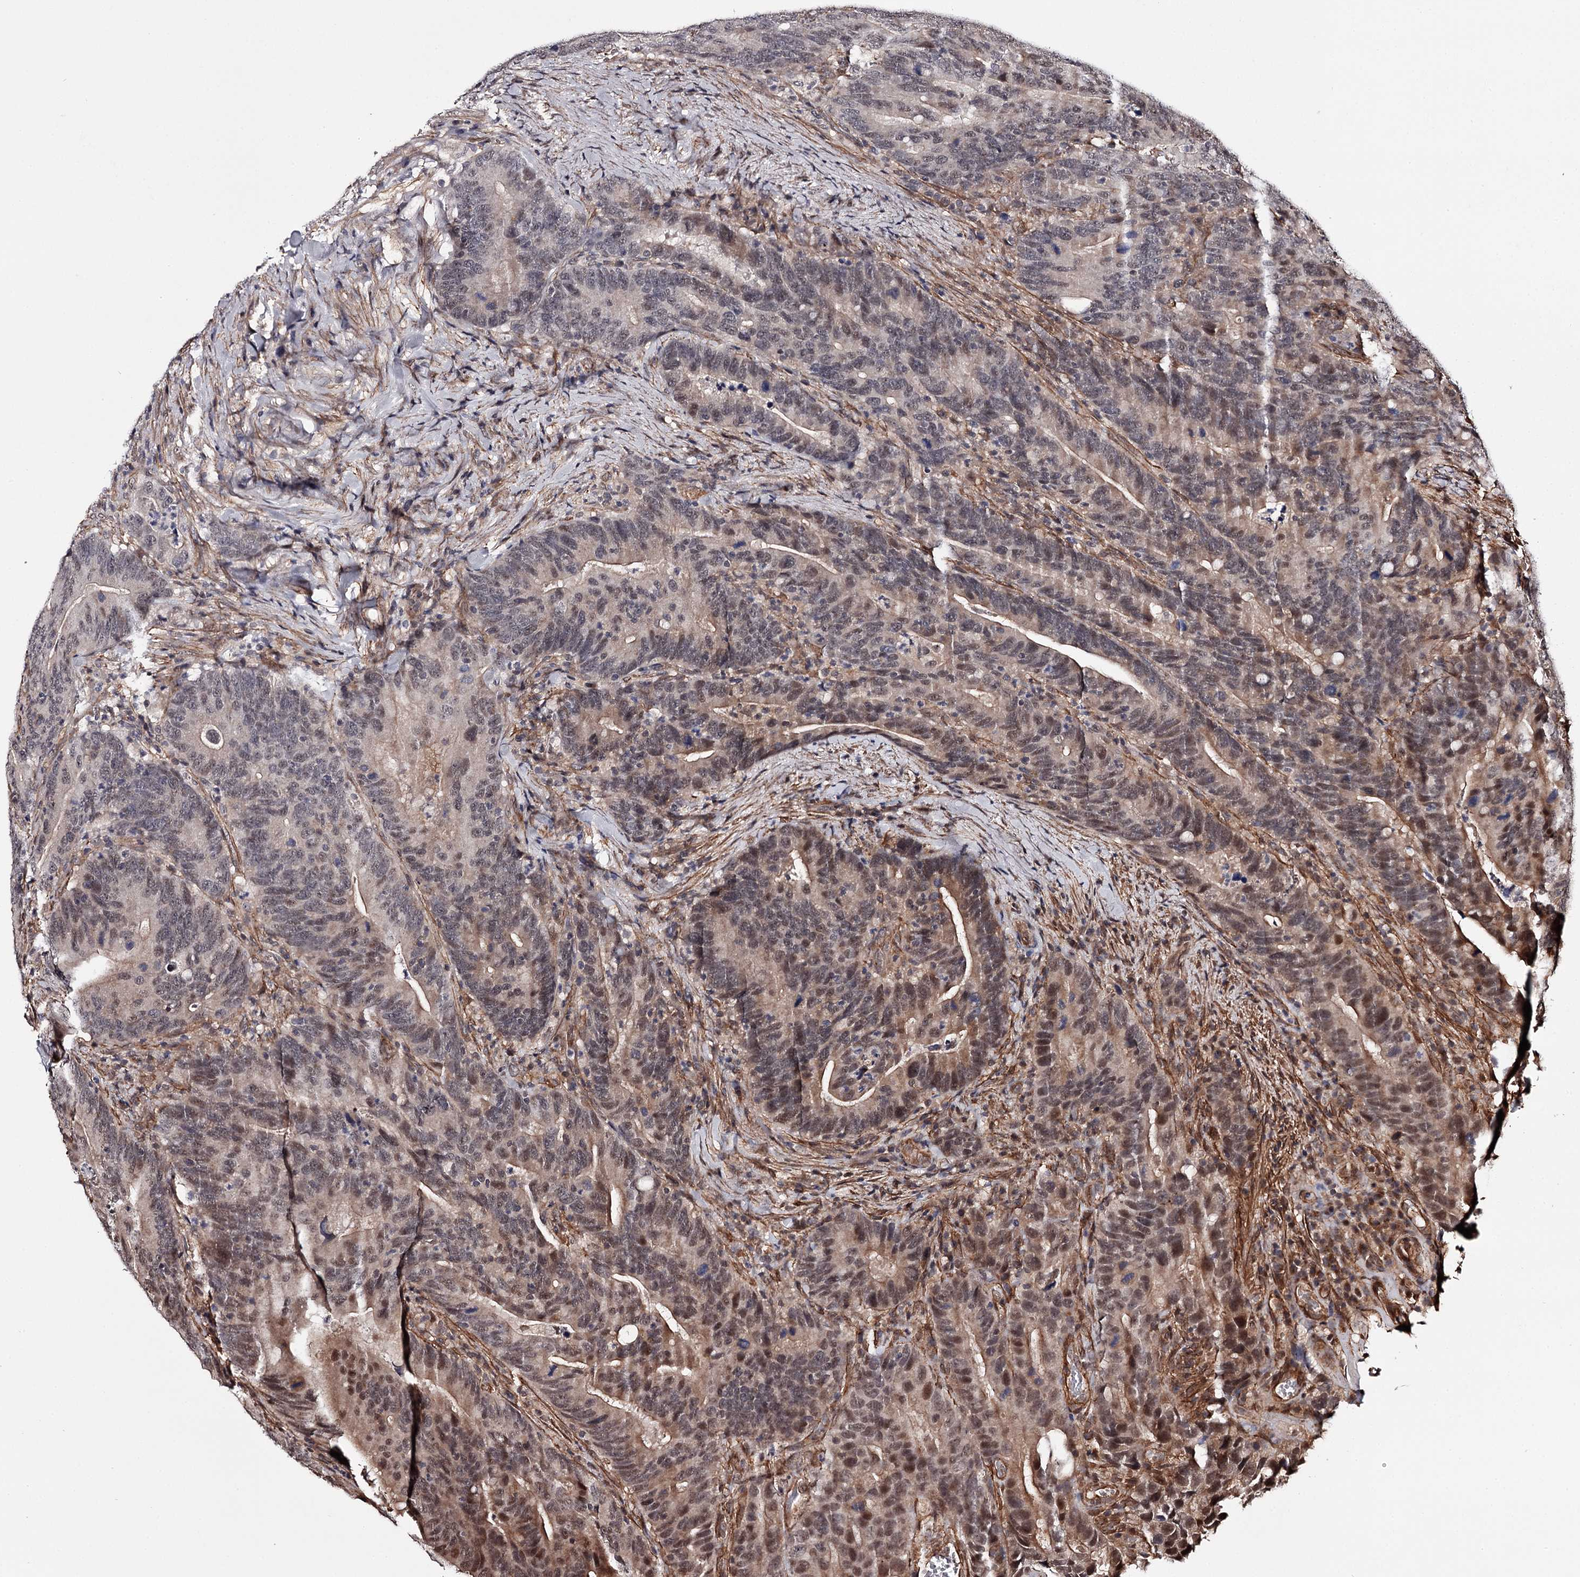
{"staining": {"intensity": "moderate", "quantity": "25%-75%", "location": "cytoplasmic/membranous,nuclear"}, "tissue": "colorectal cancer", "cell_type": "Tumor cells", "image_type": "cancer", "snomed": [{"axis": "morphology", "description": "Adenocarcinoma, NOS"}, {"axis": "topography", "description": "Colon"}], "caption": "This is a micrograph of IHC staining of colorectal adenocarcinoma, which shows moderate expression in the cytoplasmic/membranous and nuclear of tumor cells.", "gene": "TTC33", "patient": {"sex": "female", "age": 66}}